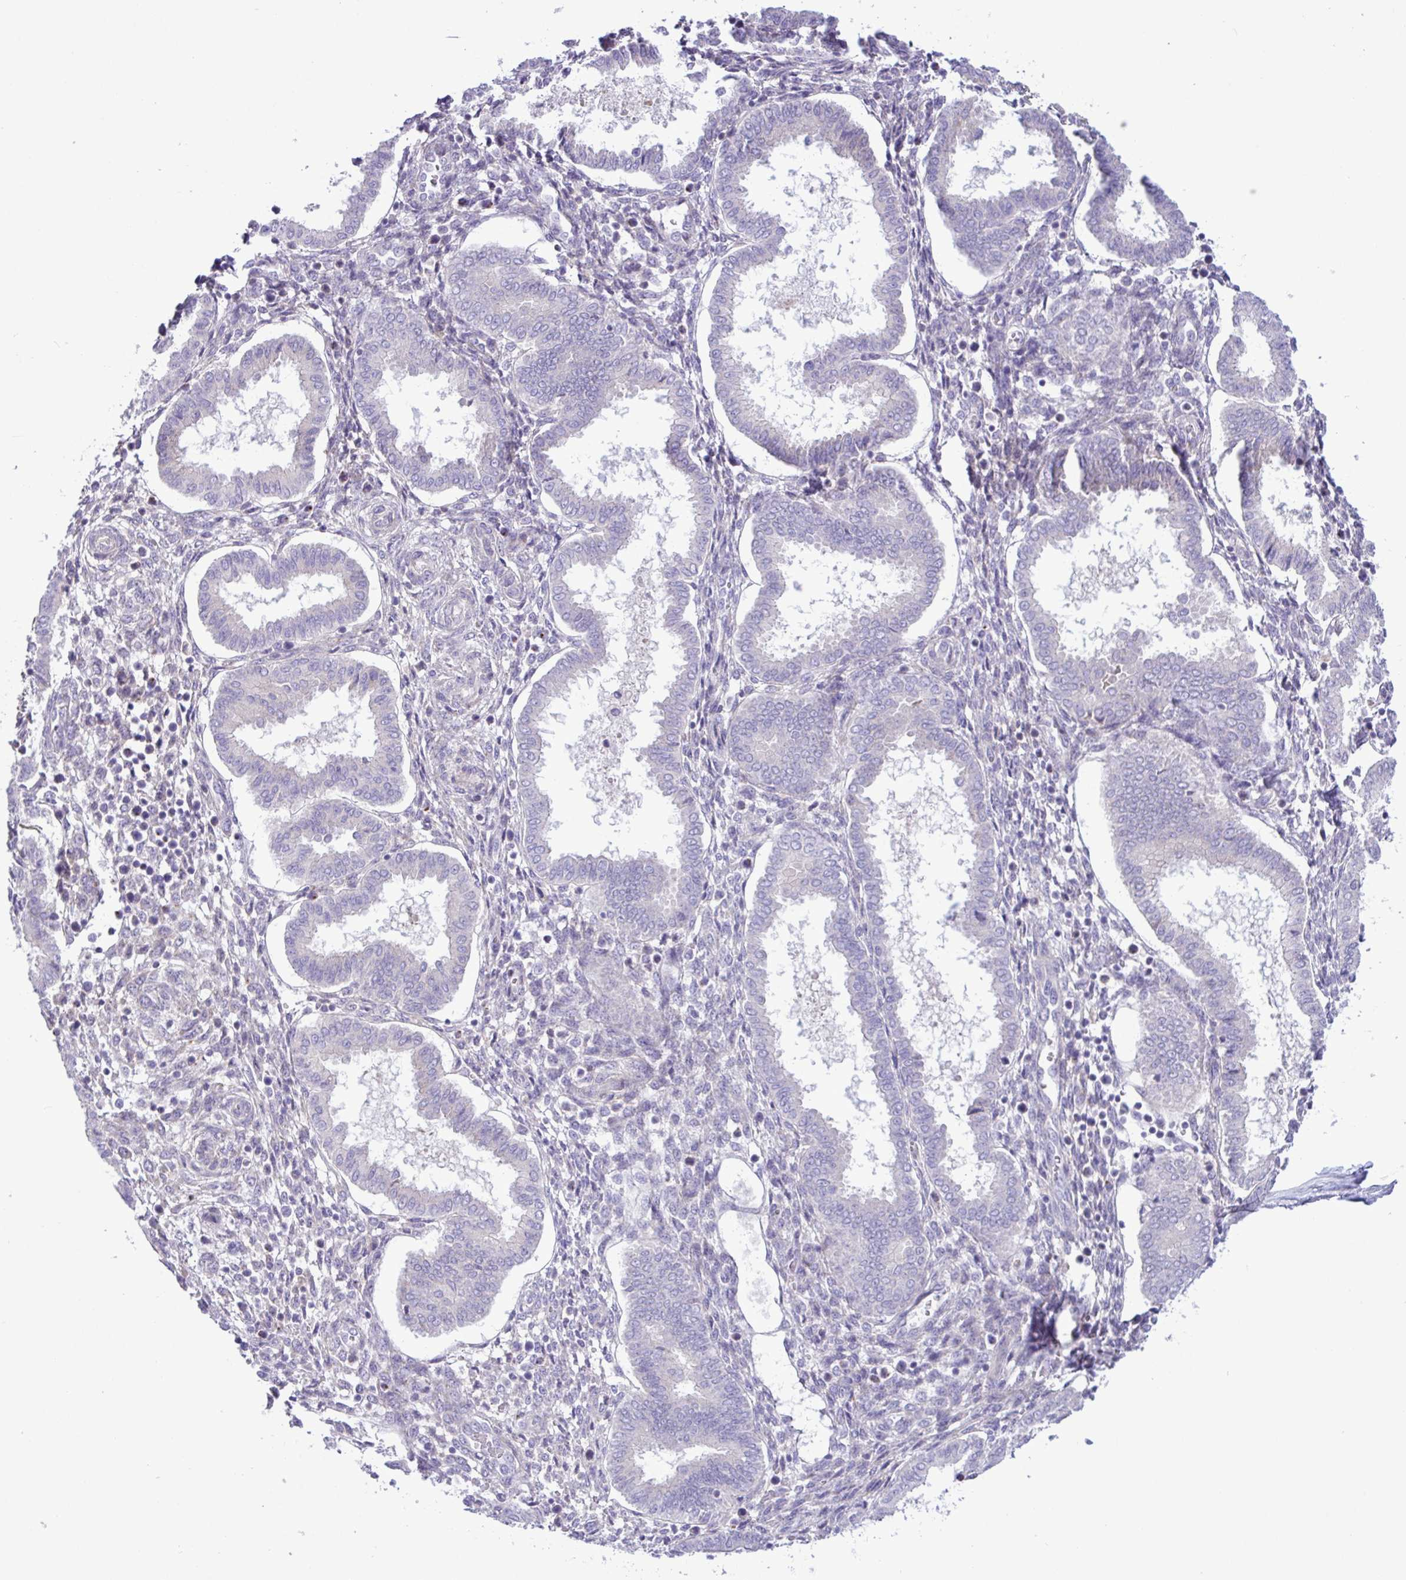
{"staining": {"intensity": "negative", "quantity": "none", "location": "none"}, "tissue": "endometrium", "cell_type": "Cells in endometrial stroma", "image_type": "normal", "snomed": [{"axis": "morphology", "description": "Normal tissue, NOS"}, {"axis": "topography", "description": "Endometrium"}], "caption": "An immunohistochemistry (IHC) photomicrograph of normal endometrium is shown. There is no staining in cells in endometrial stroma of endometrium.", "gene": "FAM86B1", "patient": {"sex": "female", "age": 24}}